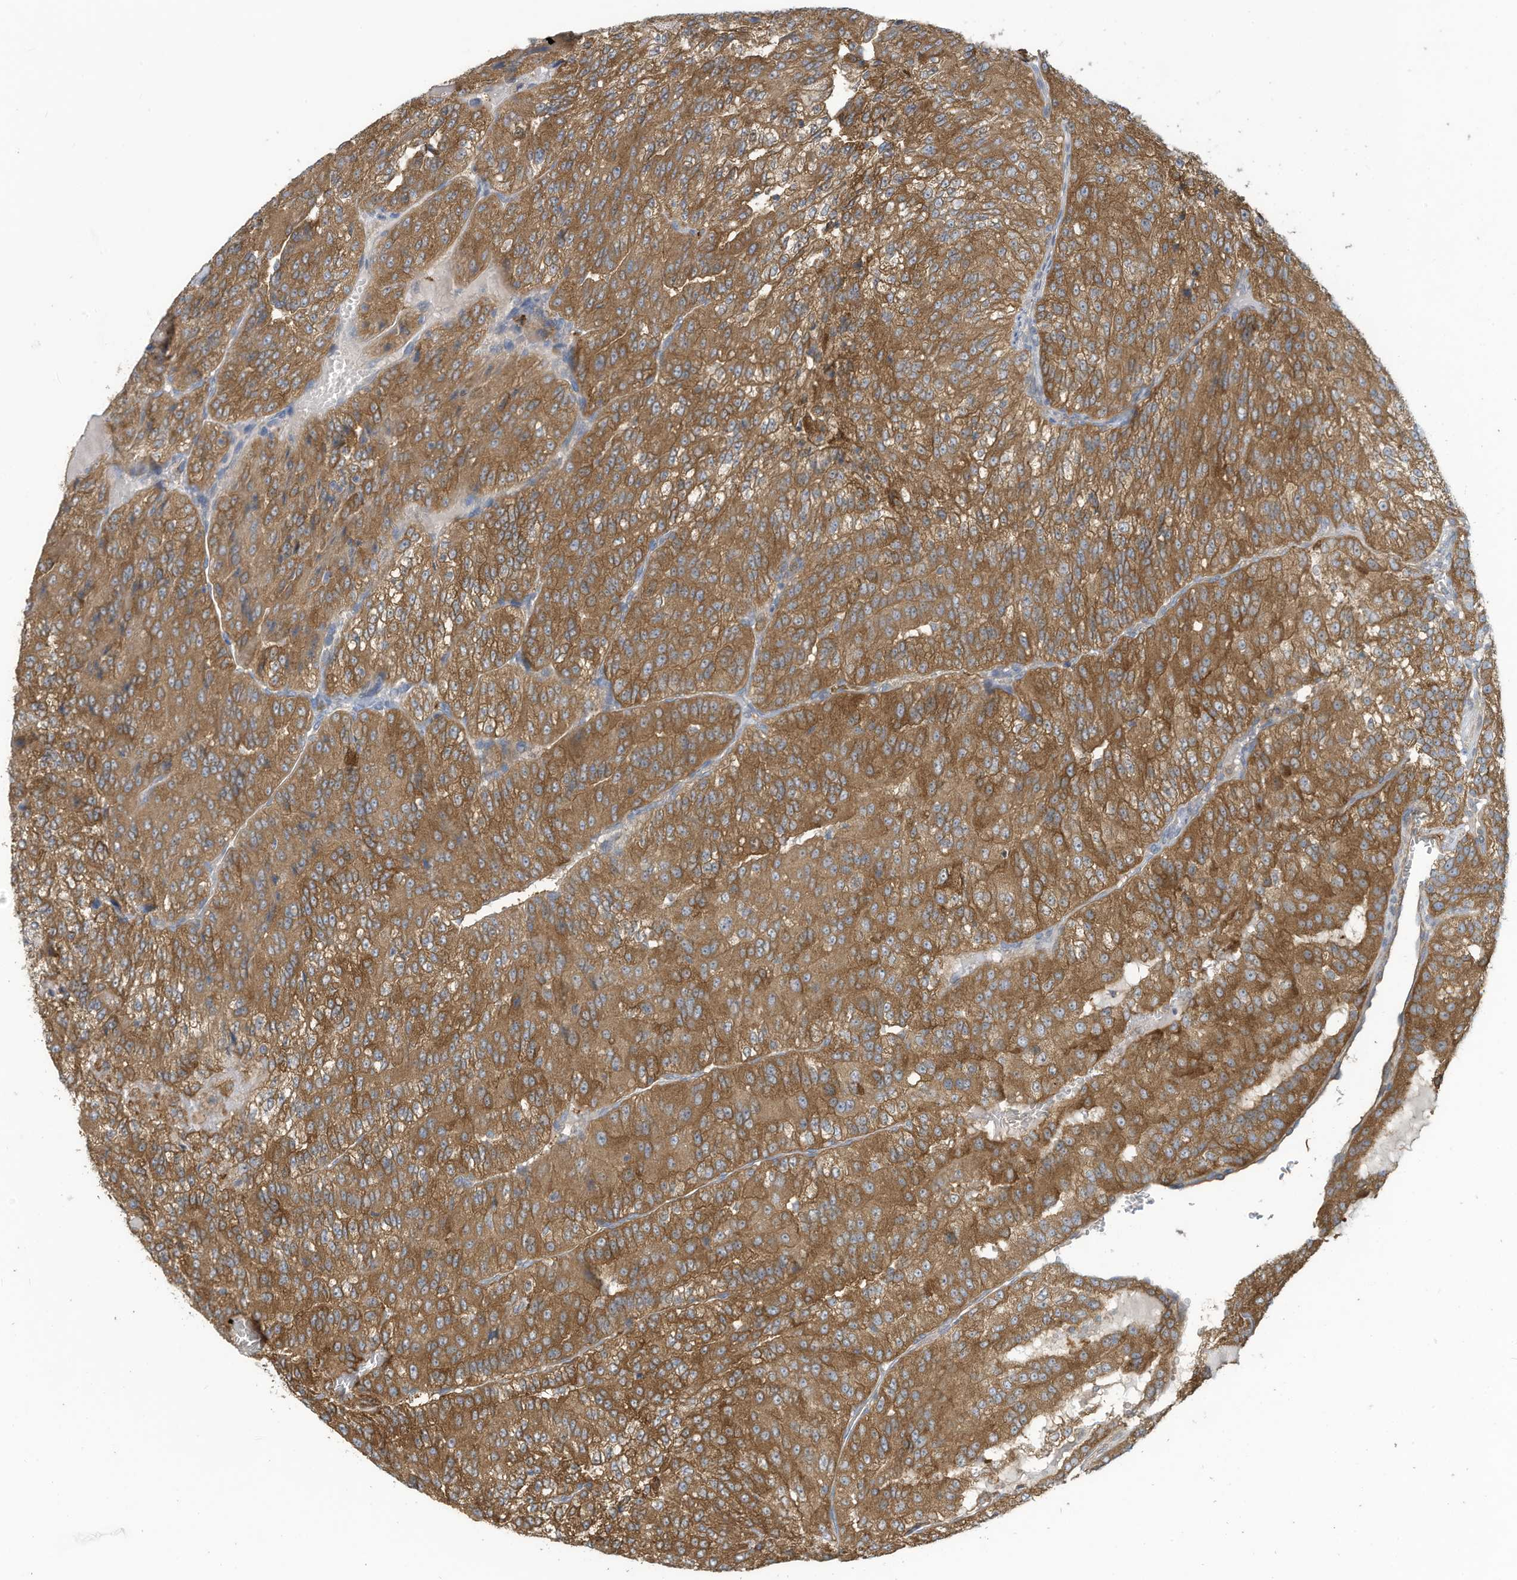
{"staining": {"intensity": "strong", "quantity": ">75%", "location": "cytoplasmic/membranous"}, "tissue": "renal cancer", "cell_type": "Tumor cells", "image_type": "cancer", "snomed": [{"axis": "morphology", "description": "Adenocarcinoma, NOS"}, {"axis": "topography", "description": "Kidney"}], "caption": "This photomicrograph displays immunohistochemistry staining of human renal adenocarcinoma, with high strong cytoplasmic/membranous positivity in about >75% of tumor cells.", "gene": "ADI1", "patient": {"sex": "female", "age": 63}}